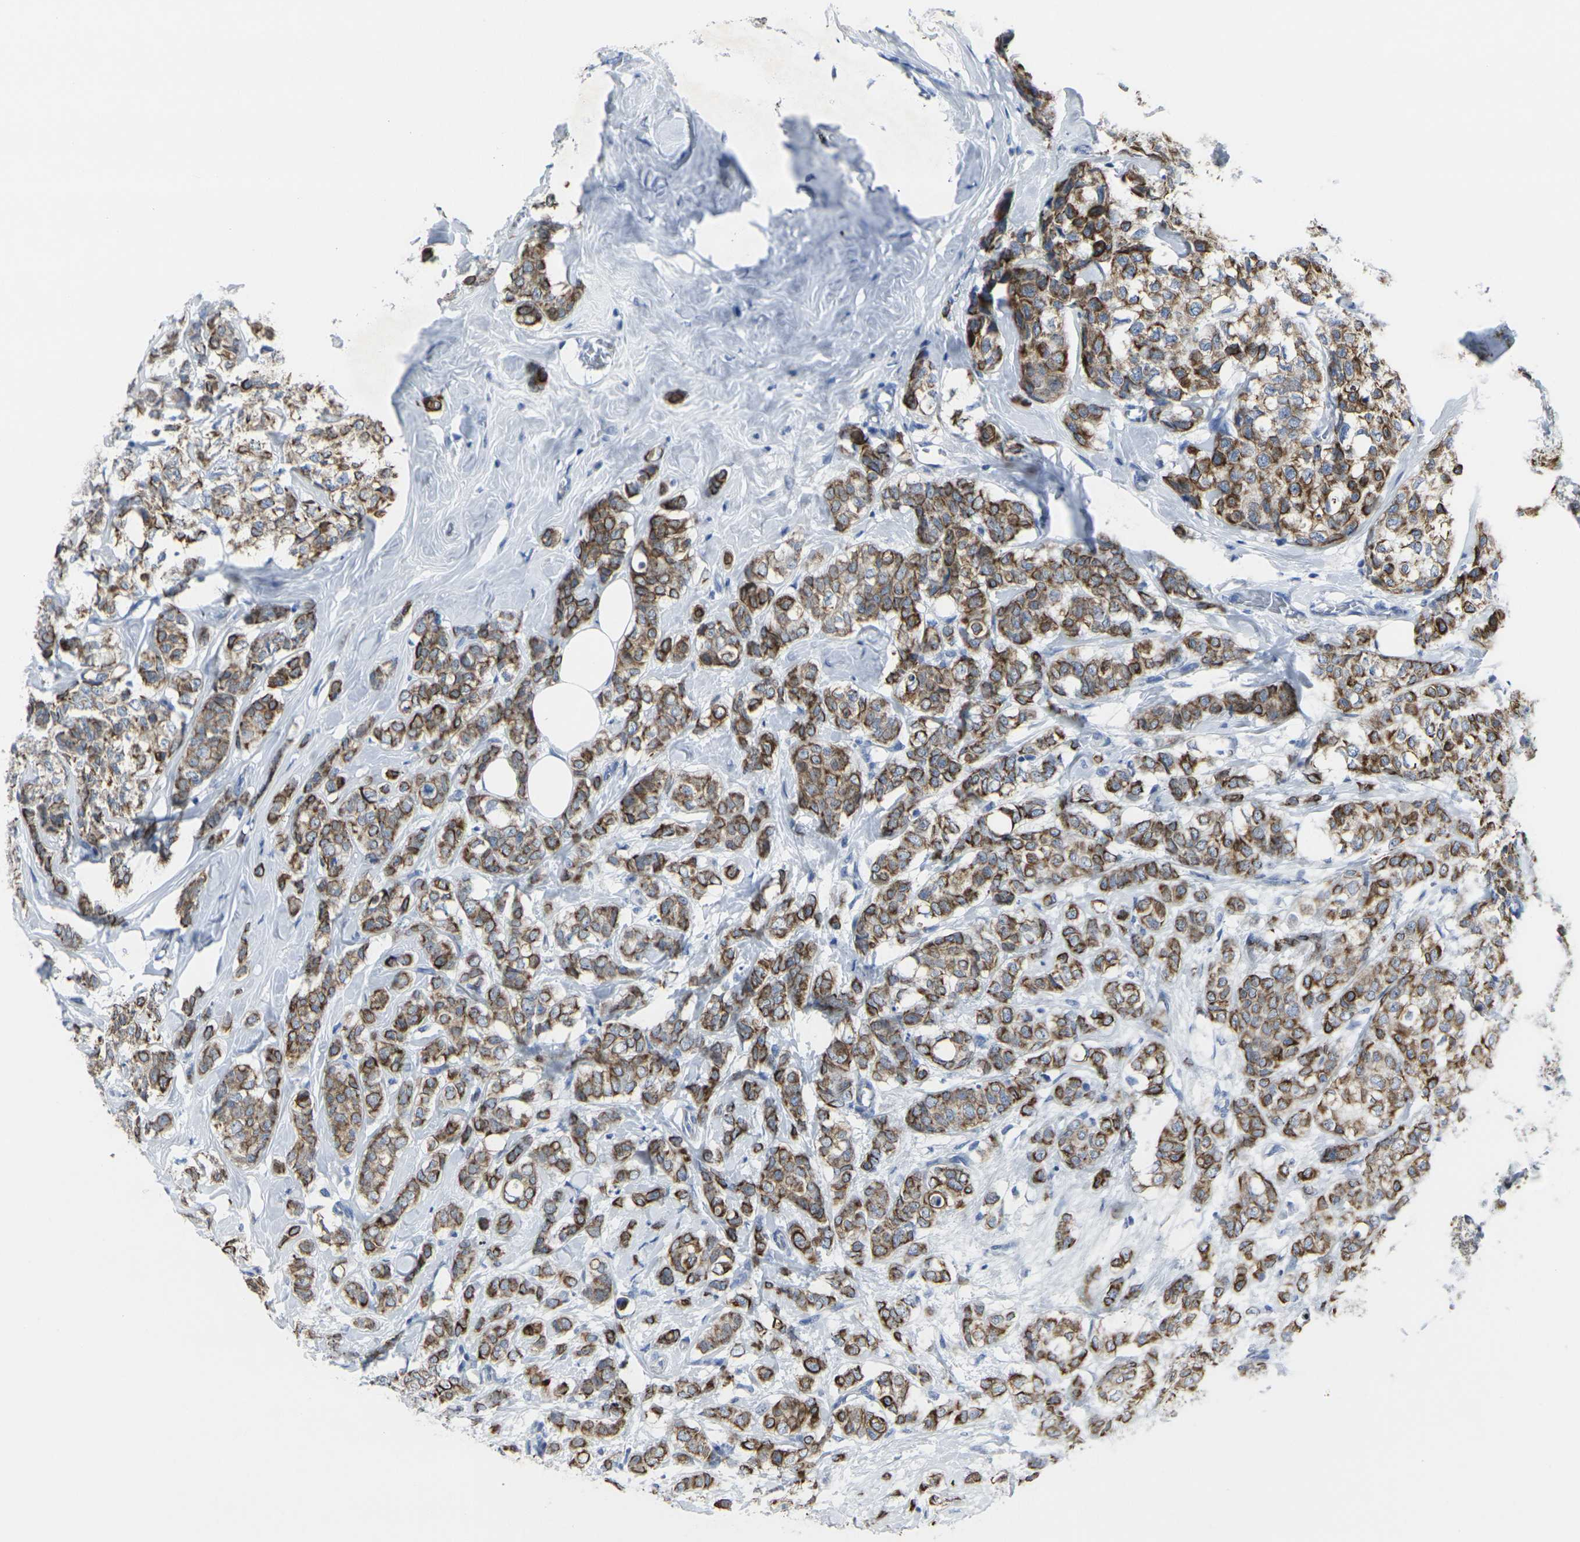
{"staining": {"intensity": "strong", "quantity": ">75%", "location": "cytoplasmic/membranous"}, "tissue": "breast cancer", "cell_type": "Tumor cells", "image_type": "cancer", "snomed": [{"axis": "morphology", "description": "Lobular carcinoma"}, {"axis": "topography", "description": "Breast"}], "caption": "Immunohistochemical staining of human breast lobular carcinoma displays strong cytoplasmic/membranous protein positivity in about >75% of tumor cells.", "gene": "ANKRD46", "patient": {"sex": "female", "age": 60}}